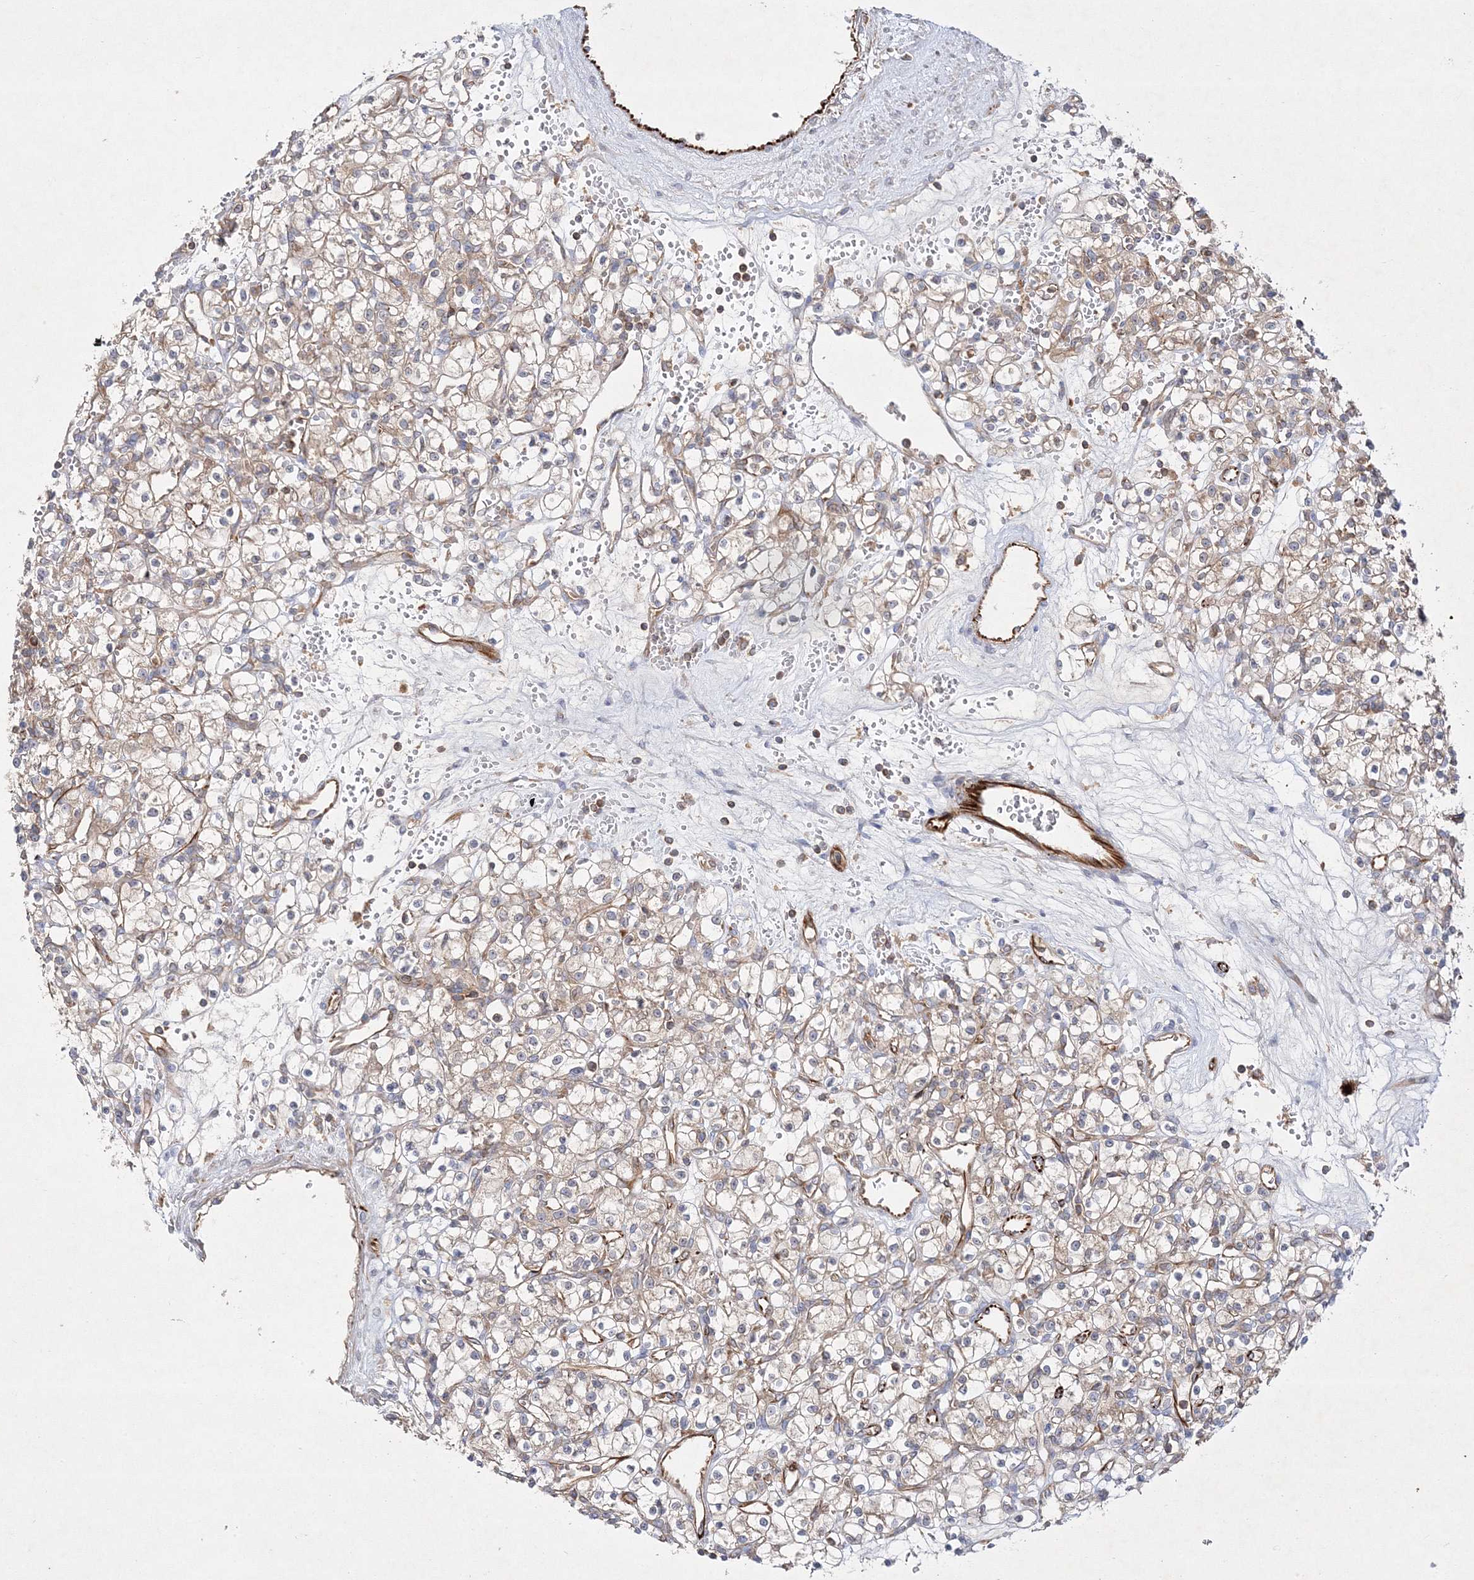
{"staining": {"intensity": "weak", "quantity": "25%-75%", "location": "cytoplasmic/membranous"}, "tissue": "renal cancer", "cell_type": "Tumor cells", "image_type": "cancer", "snomed": [{"axis": "morphology", "description": "Adenocarcinoma, NOS"}, {"axis": "topography", "description": "Kidney"}], "caption": "Human renal cancer stained with a brown dye exhibits weak cytoplasmic/membranous positive expression in approximately 25%-75% of tumor cells.", "gene": "WDR37", "patient": {"sex": "female", "age": 59}}